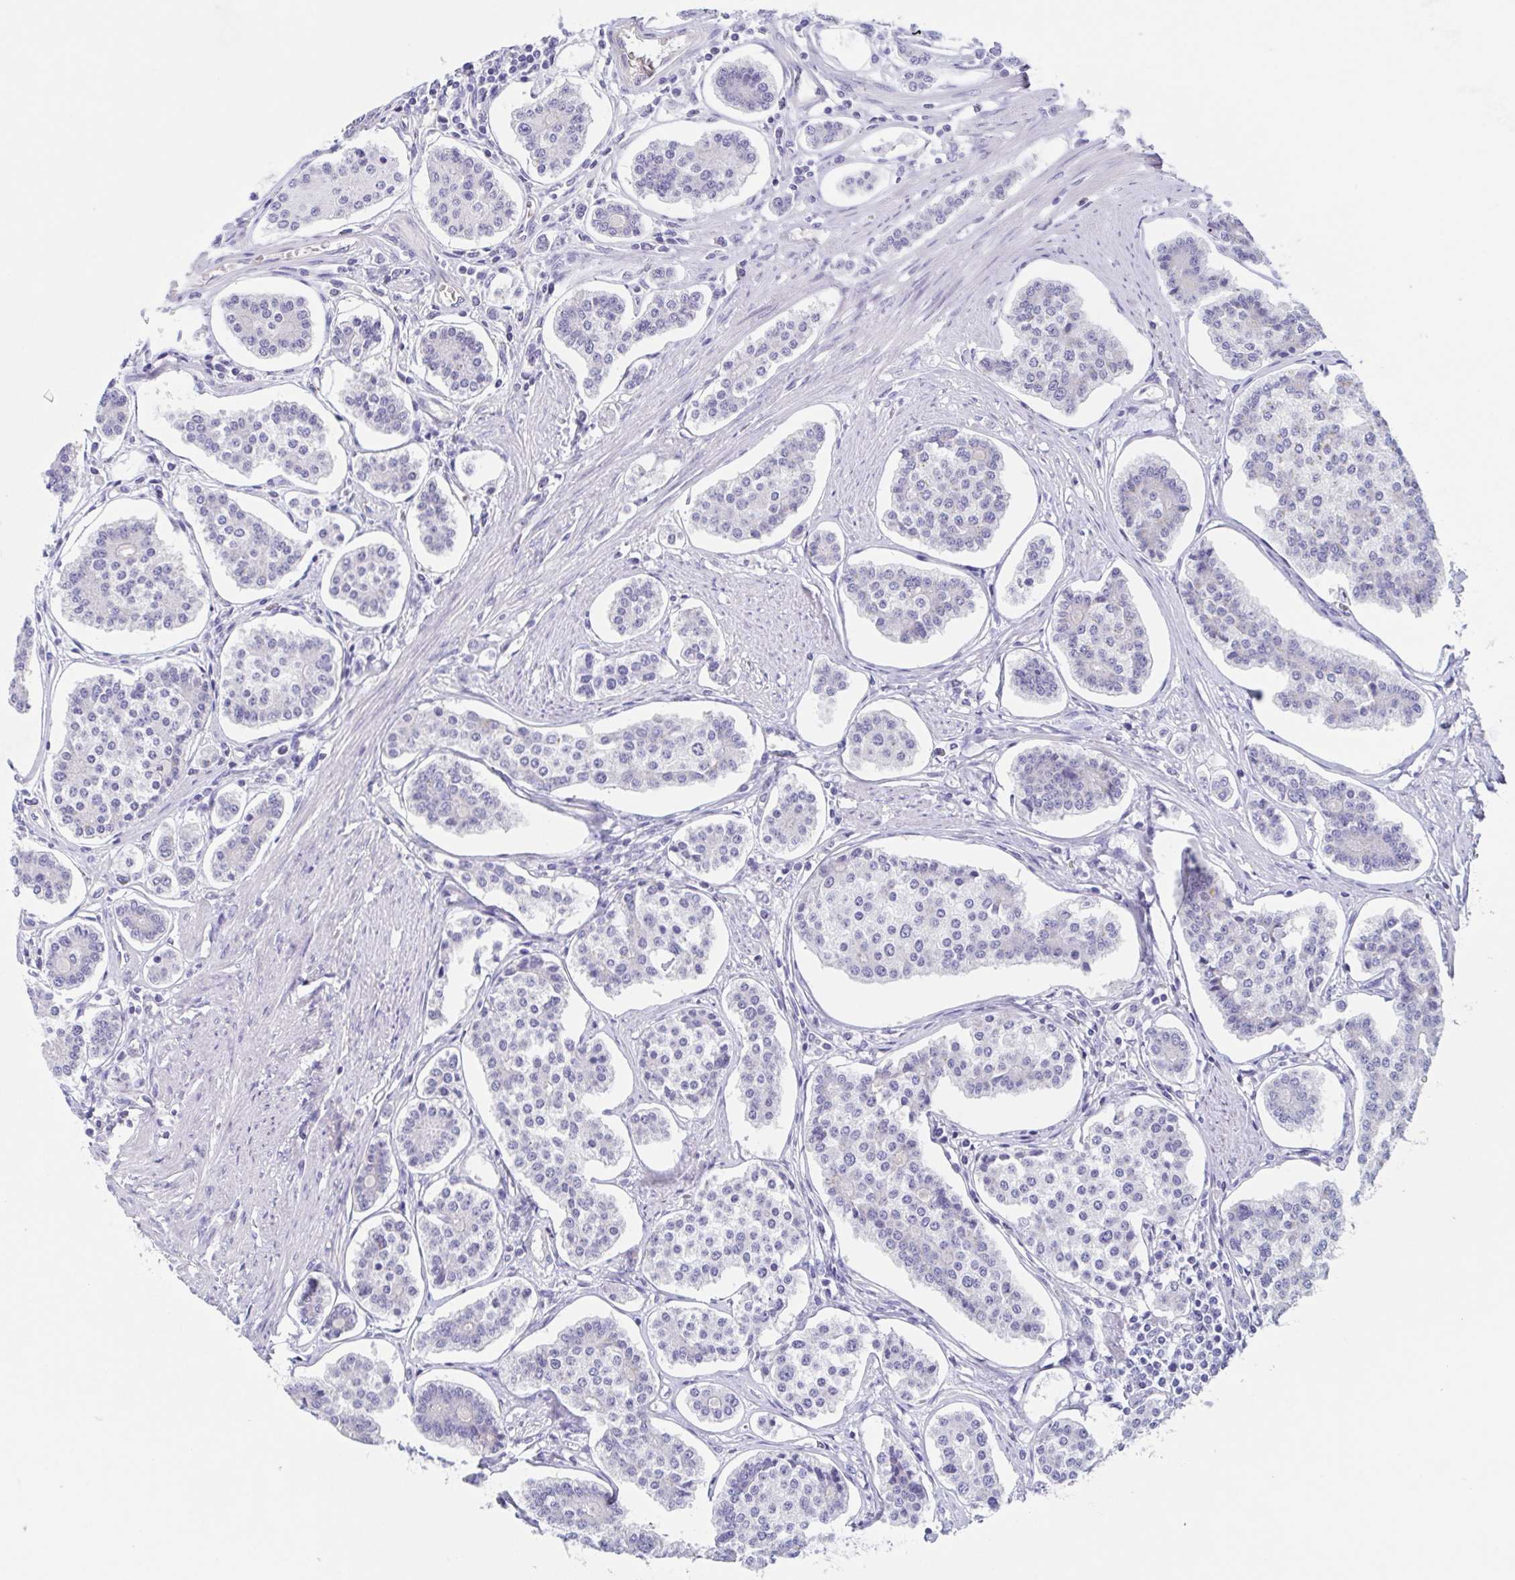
{"staining": {"intensity": "negative", "quantity": "none", "location": "none"}, "tissue": "carcinoid", "cell_type": "Tumor cells", "image_type": "cancer", "snomed": [{"axis": "morphology", "description": "Carcinoid, malignant, NOS"}, {"axis": "topography", "description": "Small intestine"}], "caption": "IHC micrograph of carcinoid stained for a protein (brown), which demonstrates no positivity in tumor cells. (Stains: DAB immunohistochemistry with hematoxylin counter stain, Microscopy: brightfield microscopy at high magnification).", "gene": "TEX12", "patient": {"sex": "female", "age": 65}}